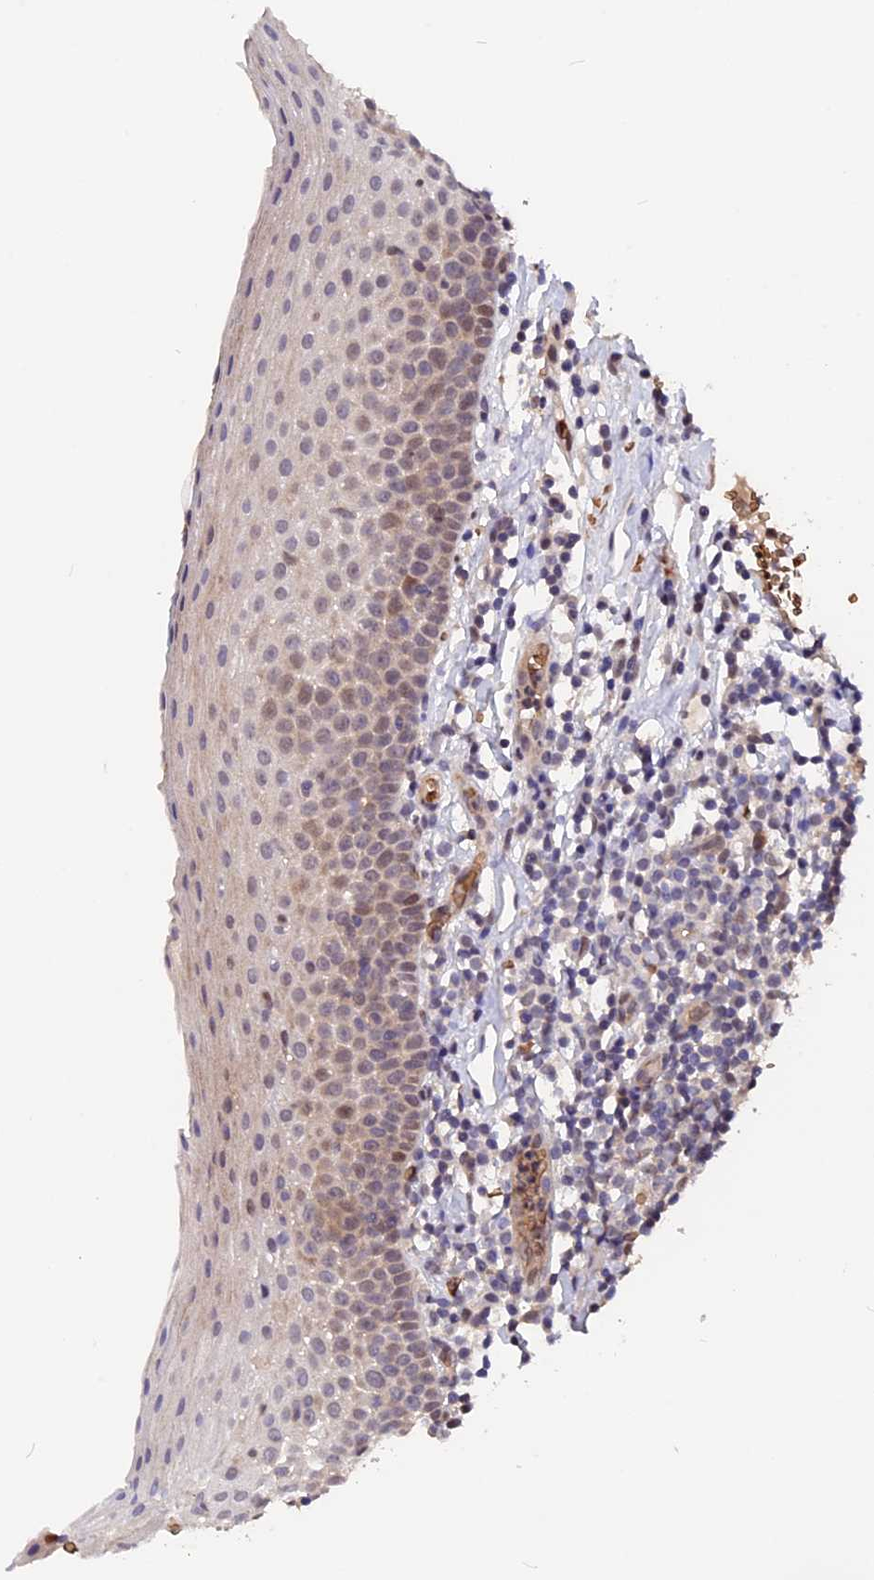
{"staining": {"intensity": "weak", "quantity": "<25%", "location": "cytoplasmic/membranous,nuclear"}, "tissue": "oral mucosa", "cell_type": "Squamous epithelial cells", "image_type": "normal", "snomed": [{"axis": "morphology", "description": "Normal tissue, NOS"}, {"axis": "topography", "description": "Oral tissue"}], "caption": "This is an immunohistochemistry image of unremarkable human oral mucosa. There is no expression in squamous epithelial cells.", "gene": "ZC3H10", "patient": {"sex": "female", "age": 69}}